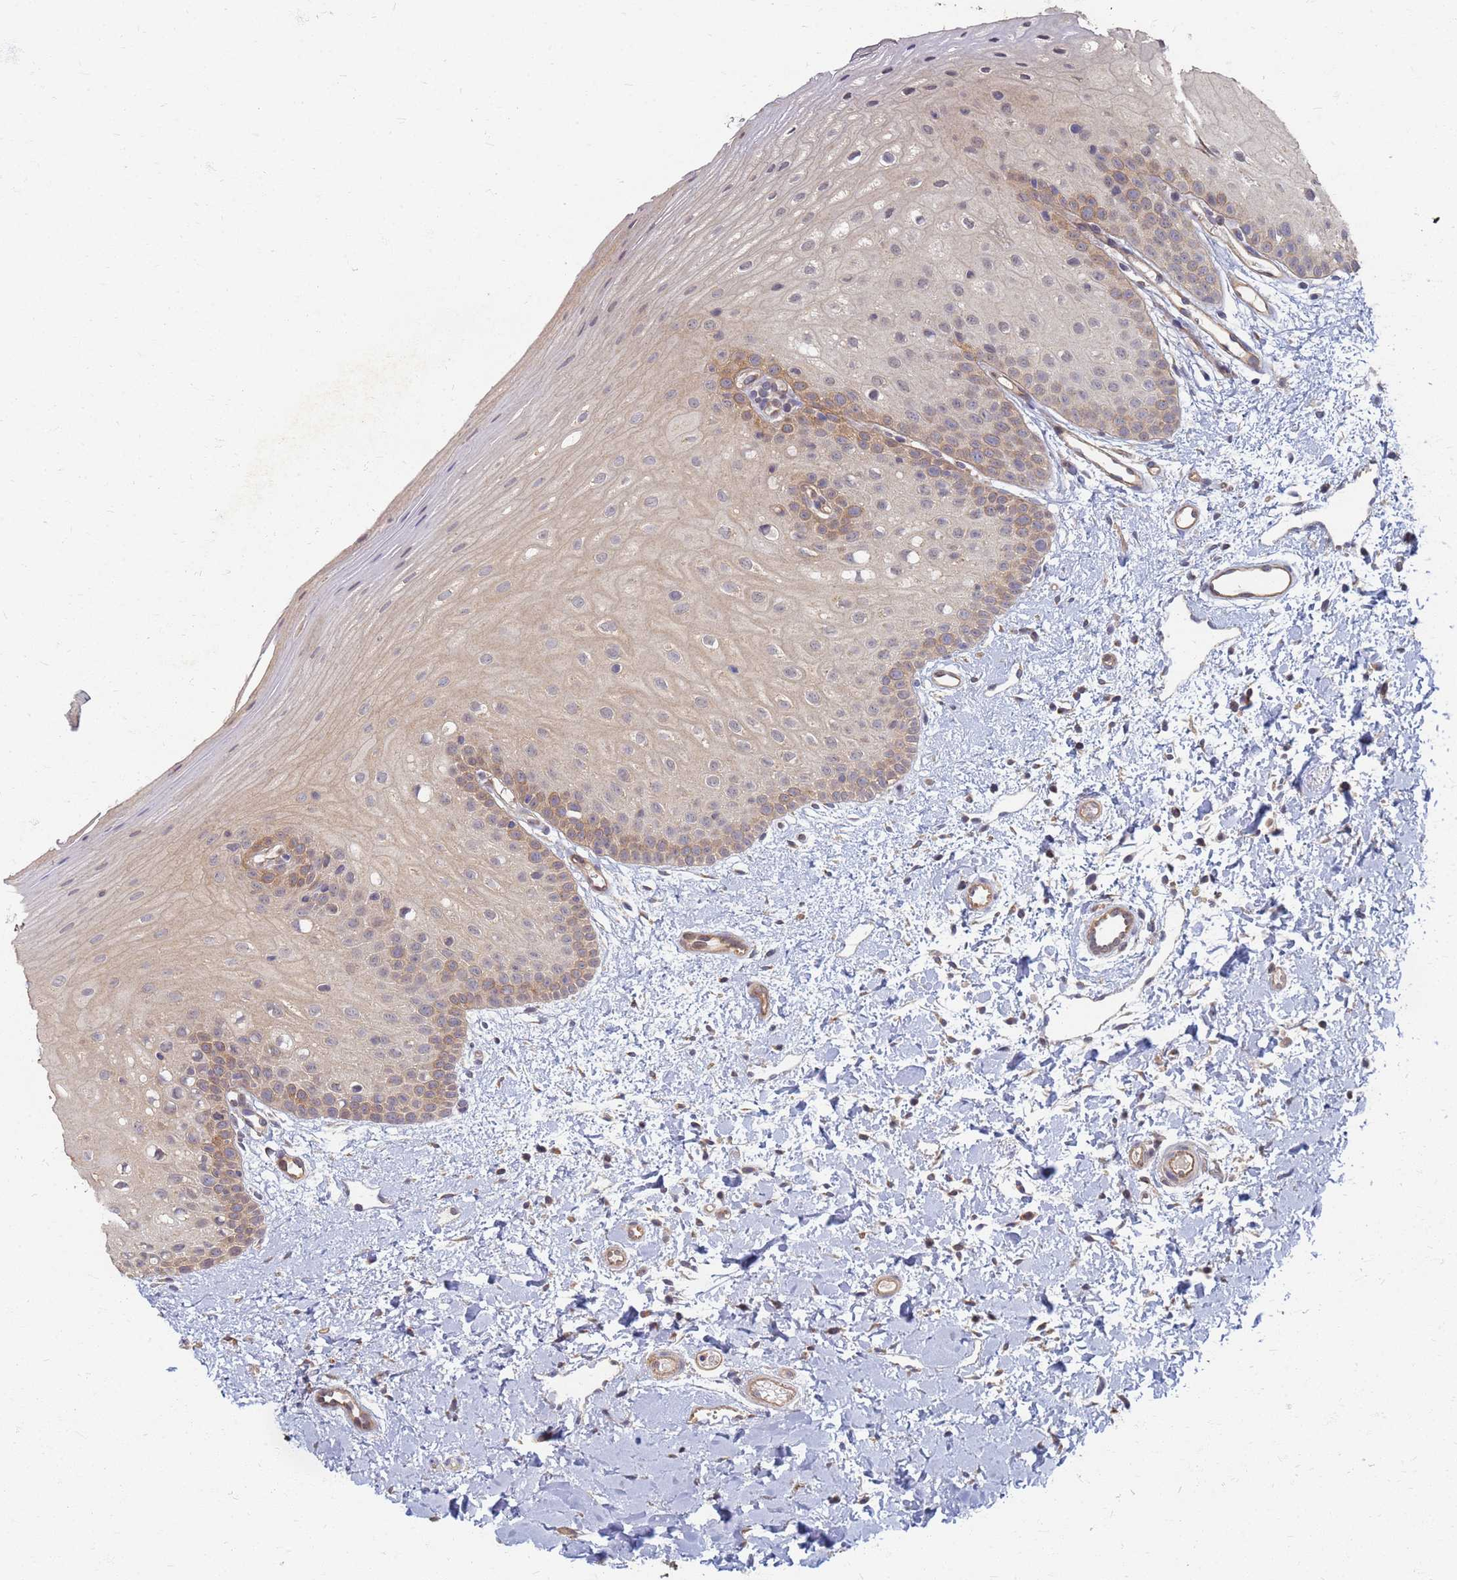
{"staining": {"intensity": "moderate", "quantity": "25%-75%", "location": "cytoplasmic/membranous"}, "tissue": "oral mucosa", "cell_type": "Squamous epithelial cells", "image_type": "normal", "snomed": [{"axis": "morphology", "description": "Normal tissue, NOS"}, {"axis": "topography", "description": "Oral tissue"}], "caption": "Approximately 25%-75% of squamous epithelial cells in normal human oral mucosa show moderate cytoplasmic/membranous protein expression as visualized by brown immunohistochemical staining.", "gene": "ITGB4", "patient": {"sex": "female", "age": 67}}